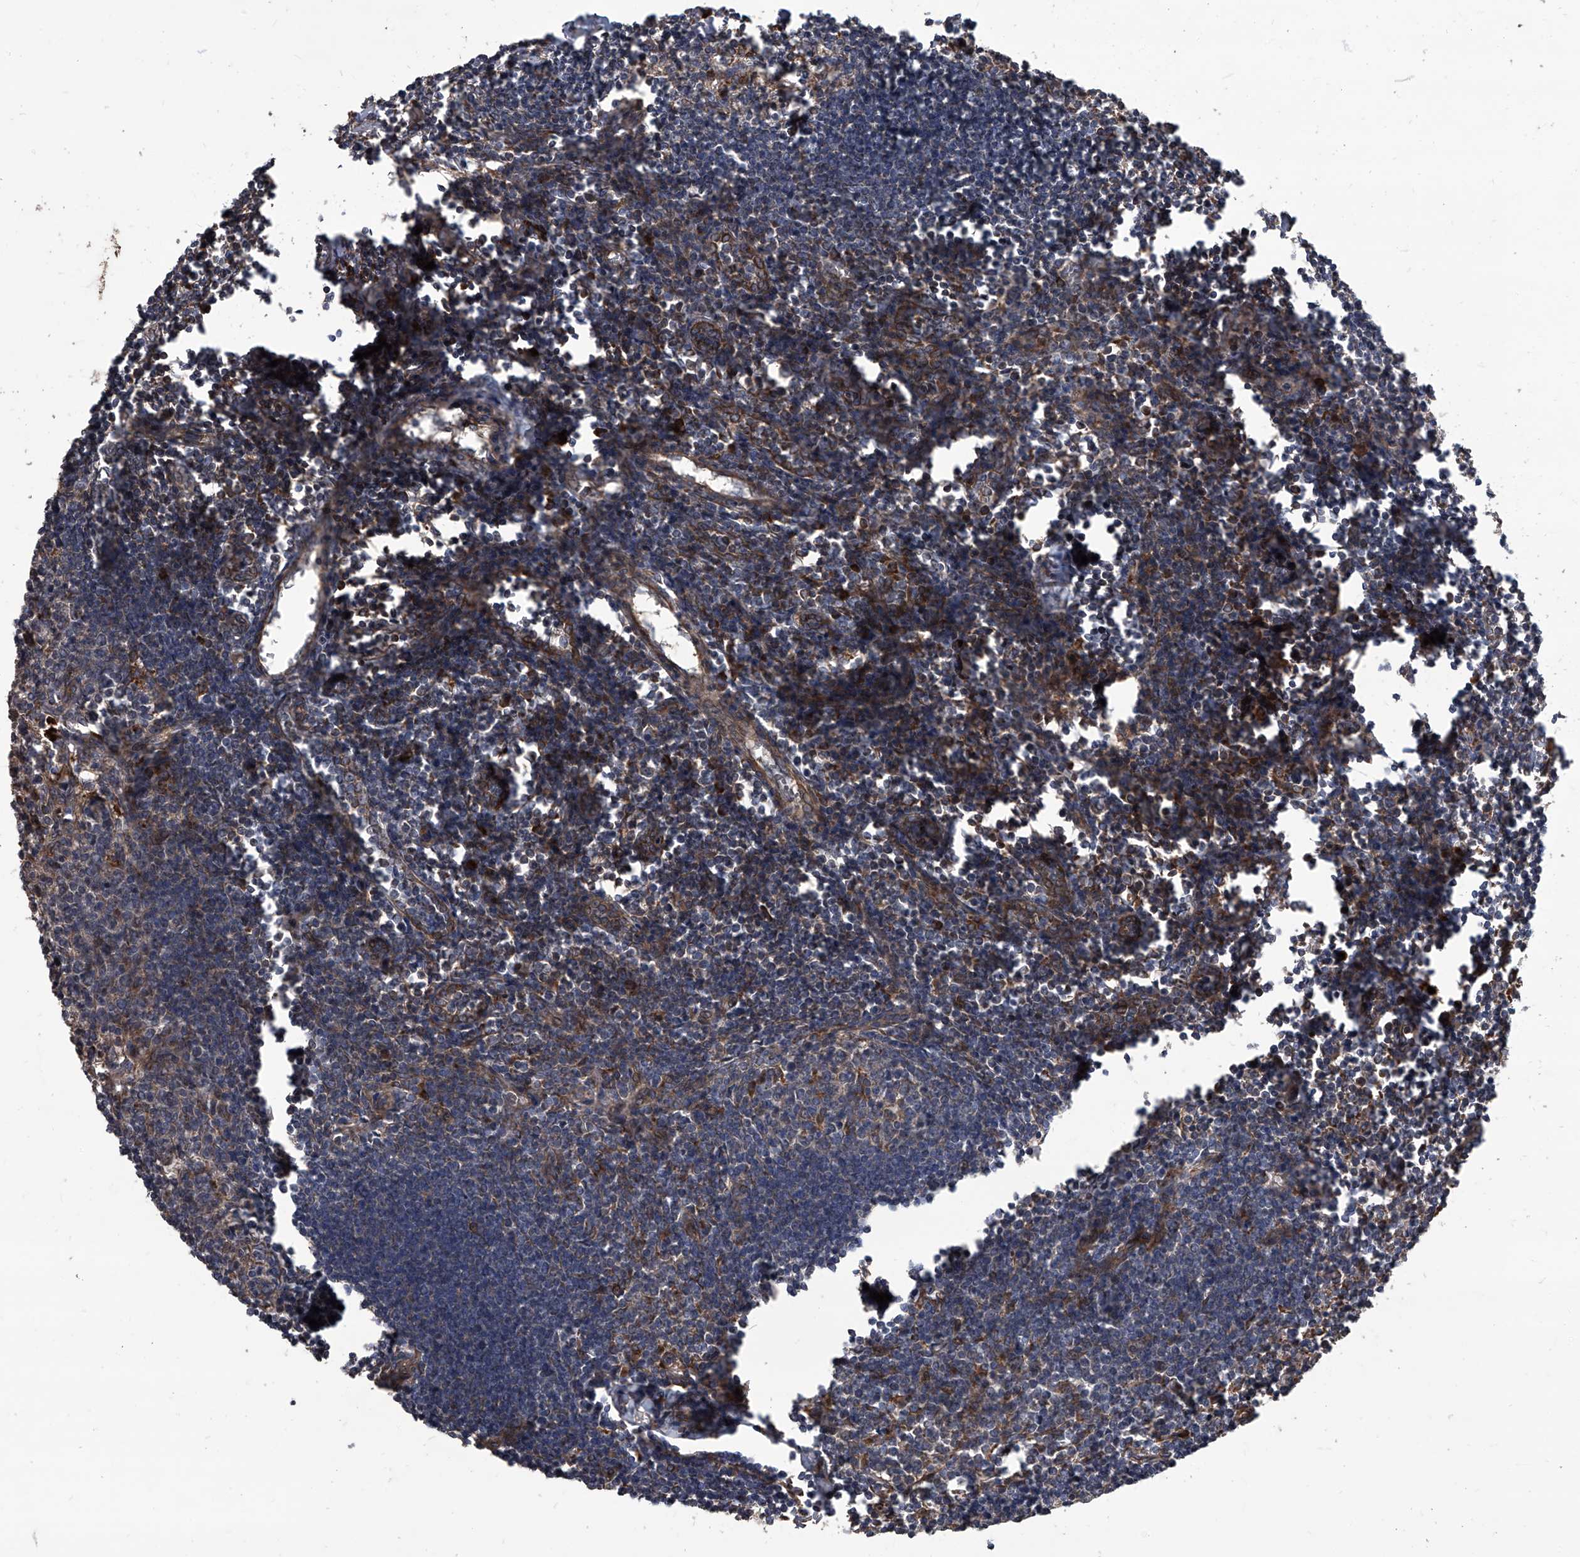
{"staining": {"intensity": "moderate", "quantity": "<25%", "location": "cytoplasmic/membranous"}, "tissue": "lymph node", "cell_type": "Germinal center cells", "image_type": "normal", "snomed": [{"axis": "morphology", "description": "Normal tissue, NOS"}, {"axis": "morphology", "description": "Malignant melanoma, Metastatic site"}, {"axis": "topography", "description": "Lymph node"}], "caption": "A brown stain shows moderate cytoplasmic/membranous expression of a protein in germinal center cells of normal lymph node.", "gene": "EVA1C", "patient": {"sex": "male", "age": 41}}